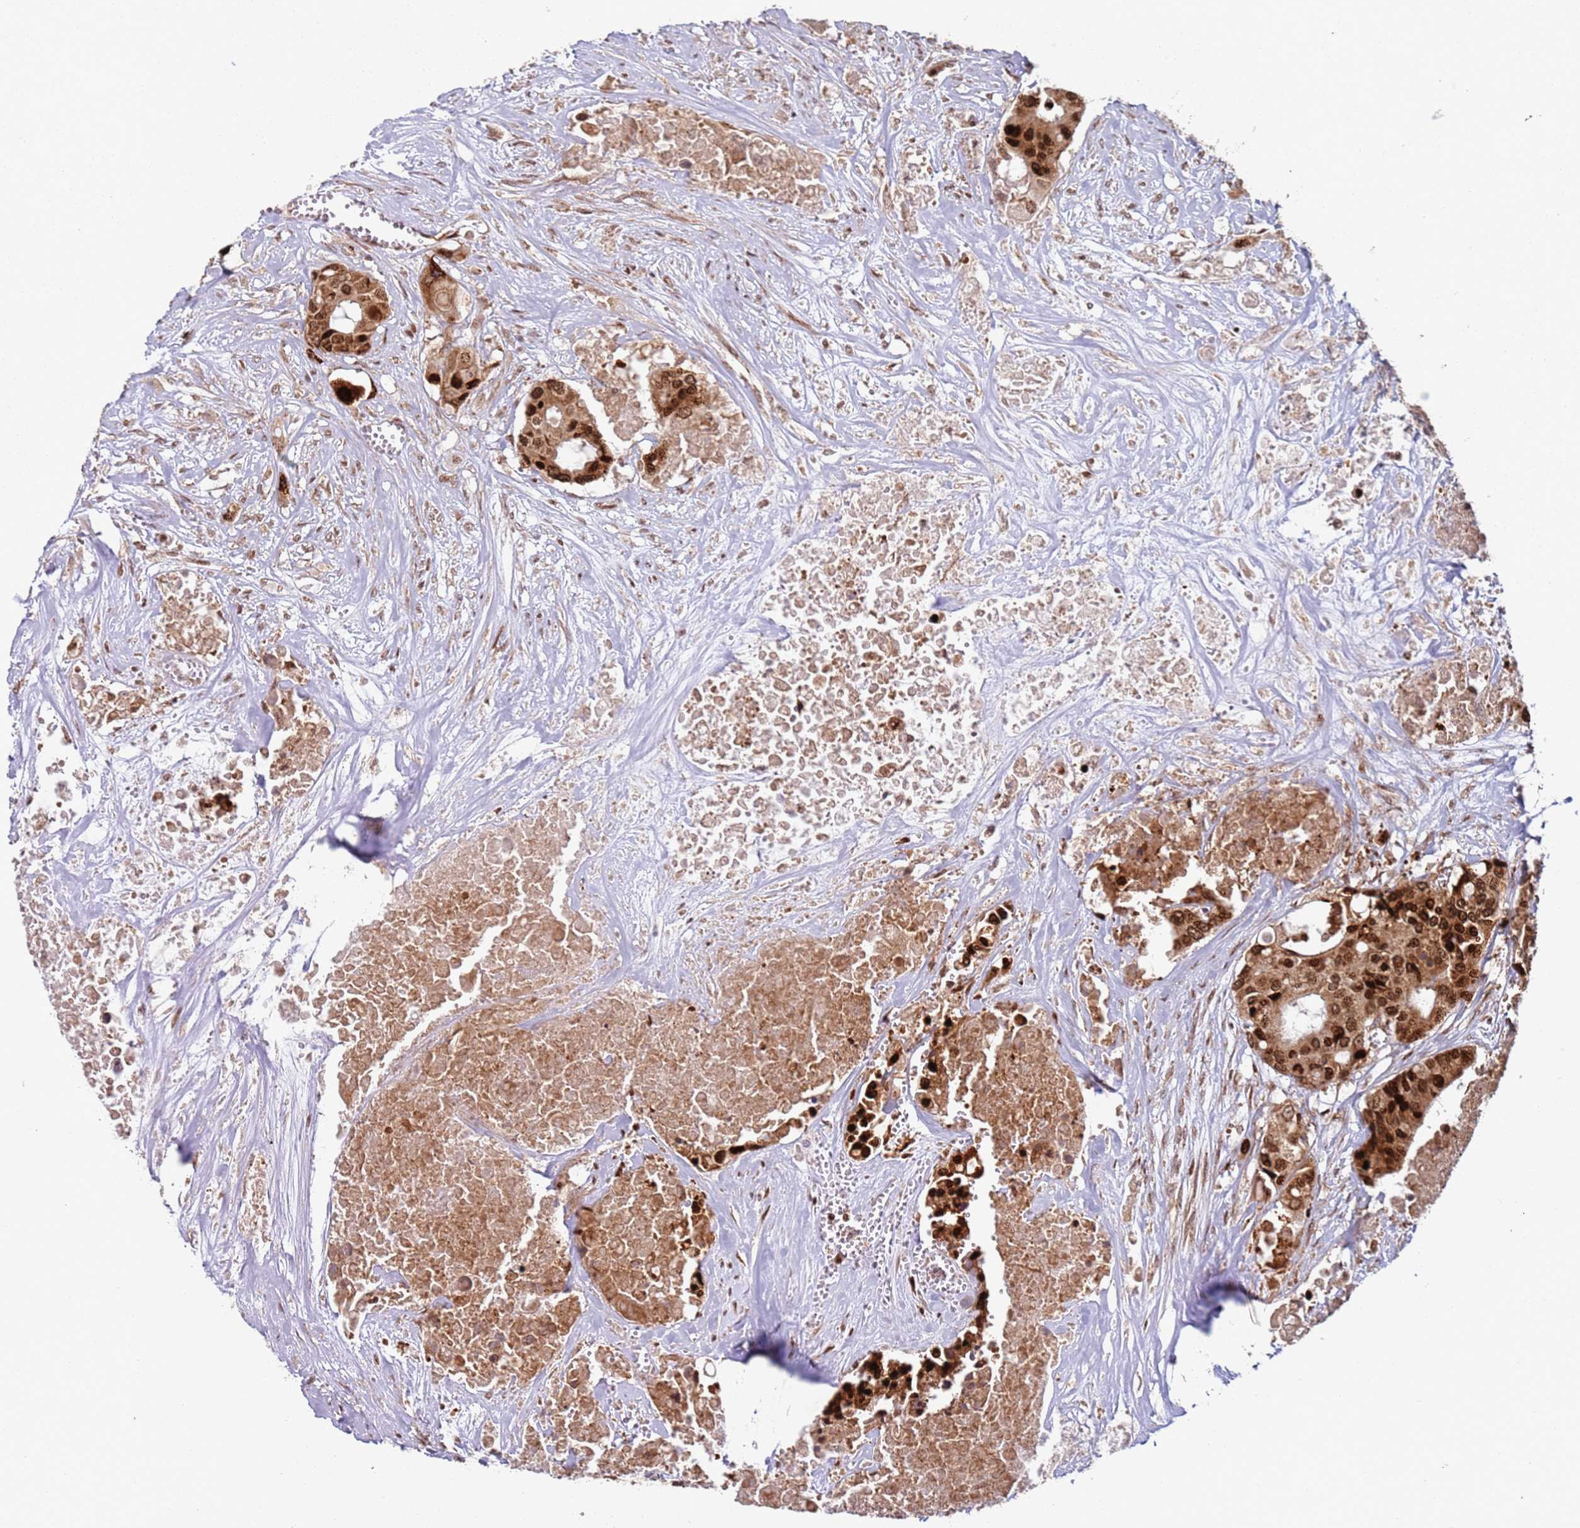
{"staining": {"intensity": "strong", "quantity": ">75%", "location": "cytoplasmic/membranous,nuclear"}, "tissue": "colorectal cancer", "cell_type": "Tumor cells", "image_type": "cancer", "snomed": [{"axis": "morphology", "description": "Adenocarcinoma, NOS"}, {"axis": "topography", "description": "Colon"}], "caption": "Protein staining of colorectal cancer tissue demonstrates strong cytoplasmic/membranous and nuclear expression in approximately >75% of tumor cells.", "gene": "HNRNPLL", "patient": {"sex": "male", "age": 77}}